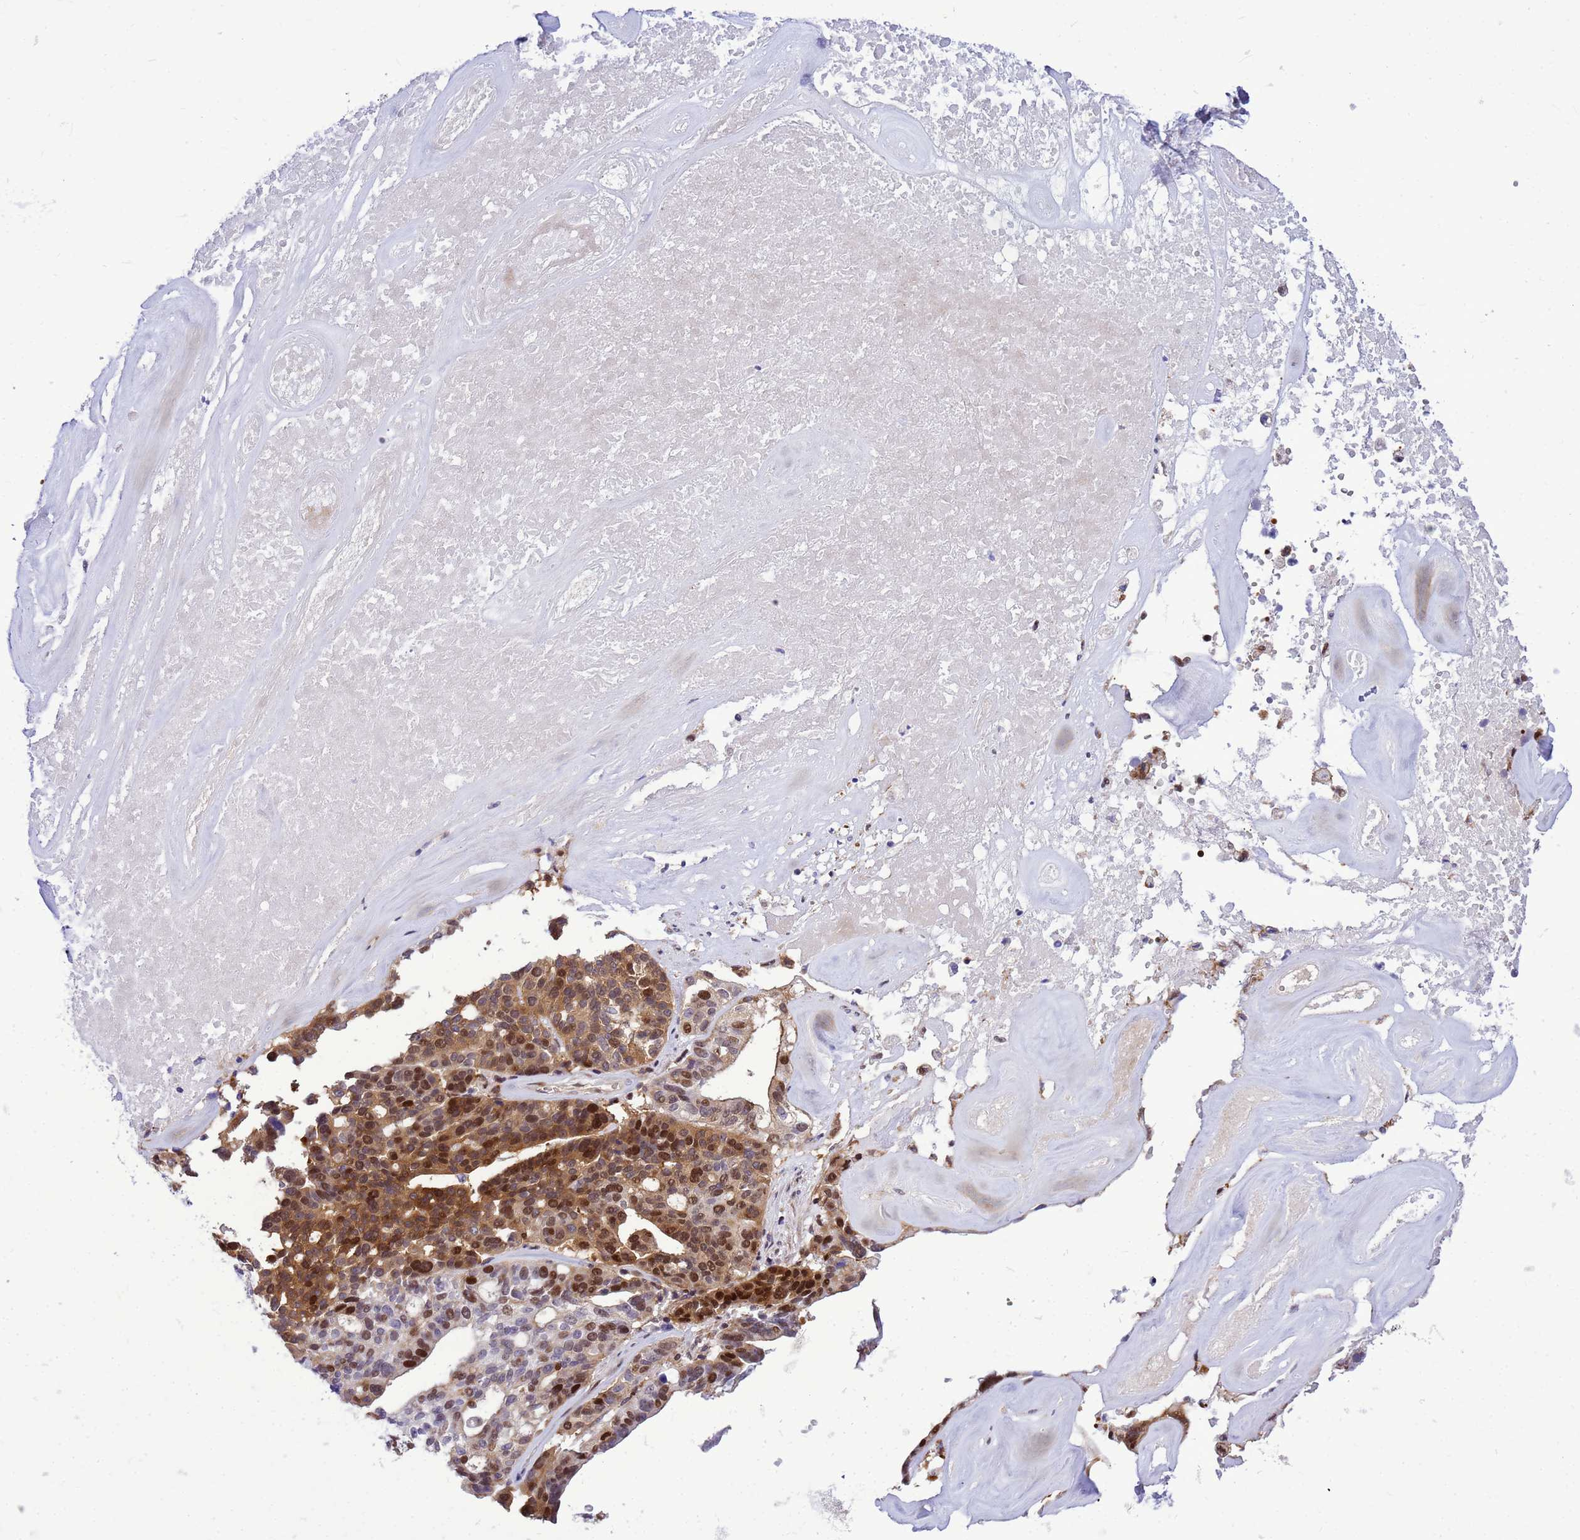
{"staining": {"intensity": "strong", "quantity": ">75%", "location": "cytoplasmic/membranous,nuclear"}, "tissue": "ovarian cancer", "cell_type": "Tumor cells", "image_type": "cancer", "snomed": [{"axis": "morphology", "description": "Cystadenocarcinoma, serous, NOS"}, {"axis": "topography", "description": "Ovary"}], "caption": "Protein staining of serous cystadenocarcinoma (ovarian) tissue reveals strong cytoplasmic/membranous and nuclear positivity in about >75% of tumor cells.", "gene": "ADAMTS7", "patient": {"sex": "female", "age": 59}}